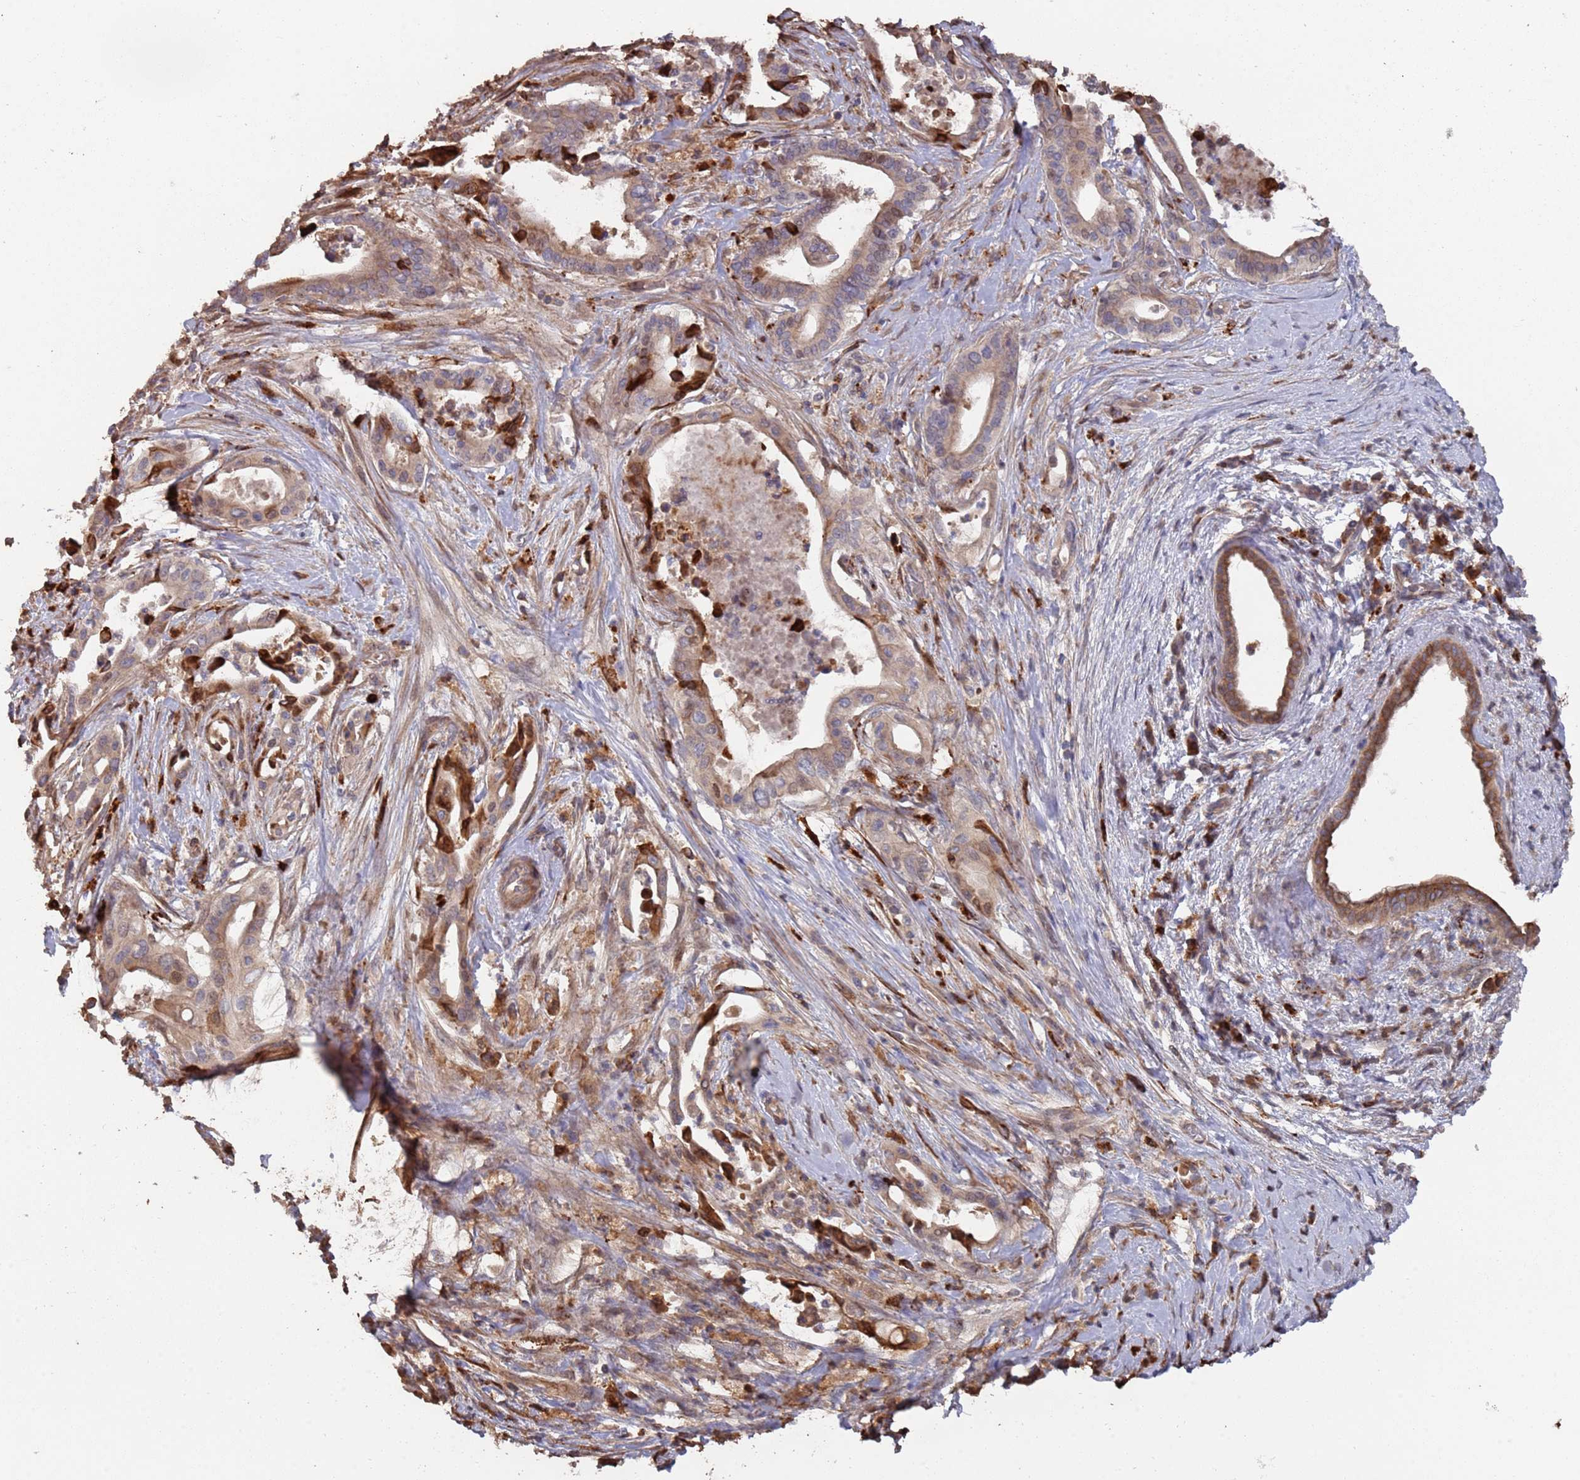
{"staining": {"intensity": "moderate", "quantity": ">75%", "location": "cytoplasmic/membranous"}, "tissue": "pancreatic cancer", "cell_type": "Tumor cells", "image_type": "cancer", "snomed": [{"axis": "morphology", "description": "Adenocarcinoma, NOS"}, {"axis": "topography", "description": "Pancreas"}], "caption": "High-power microscopy captured an IHC micrograph of adenocarcinoma (pancreatic), revealing moderate cytoplasmic/membranous positivity in about >75% of tumor cells.", "gene": "LACC1", "patient": {"sex": "female", "age": 77}}